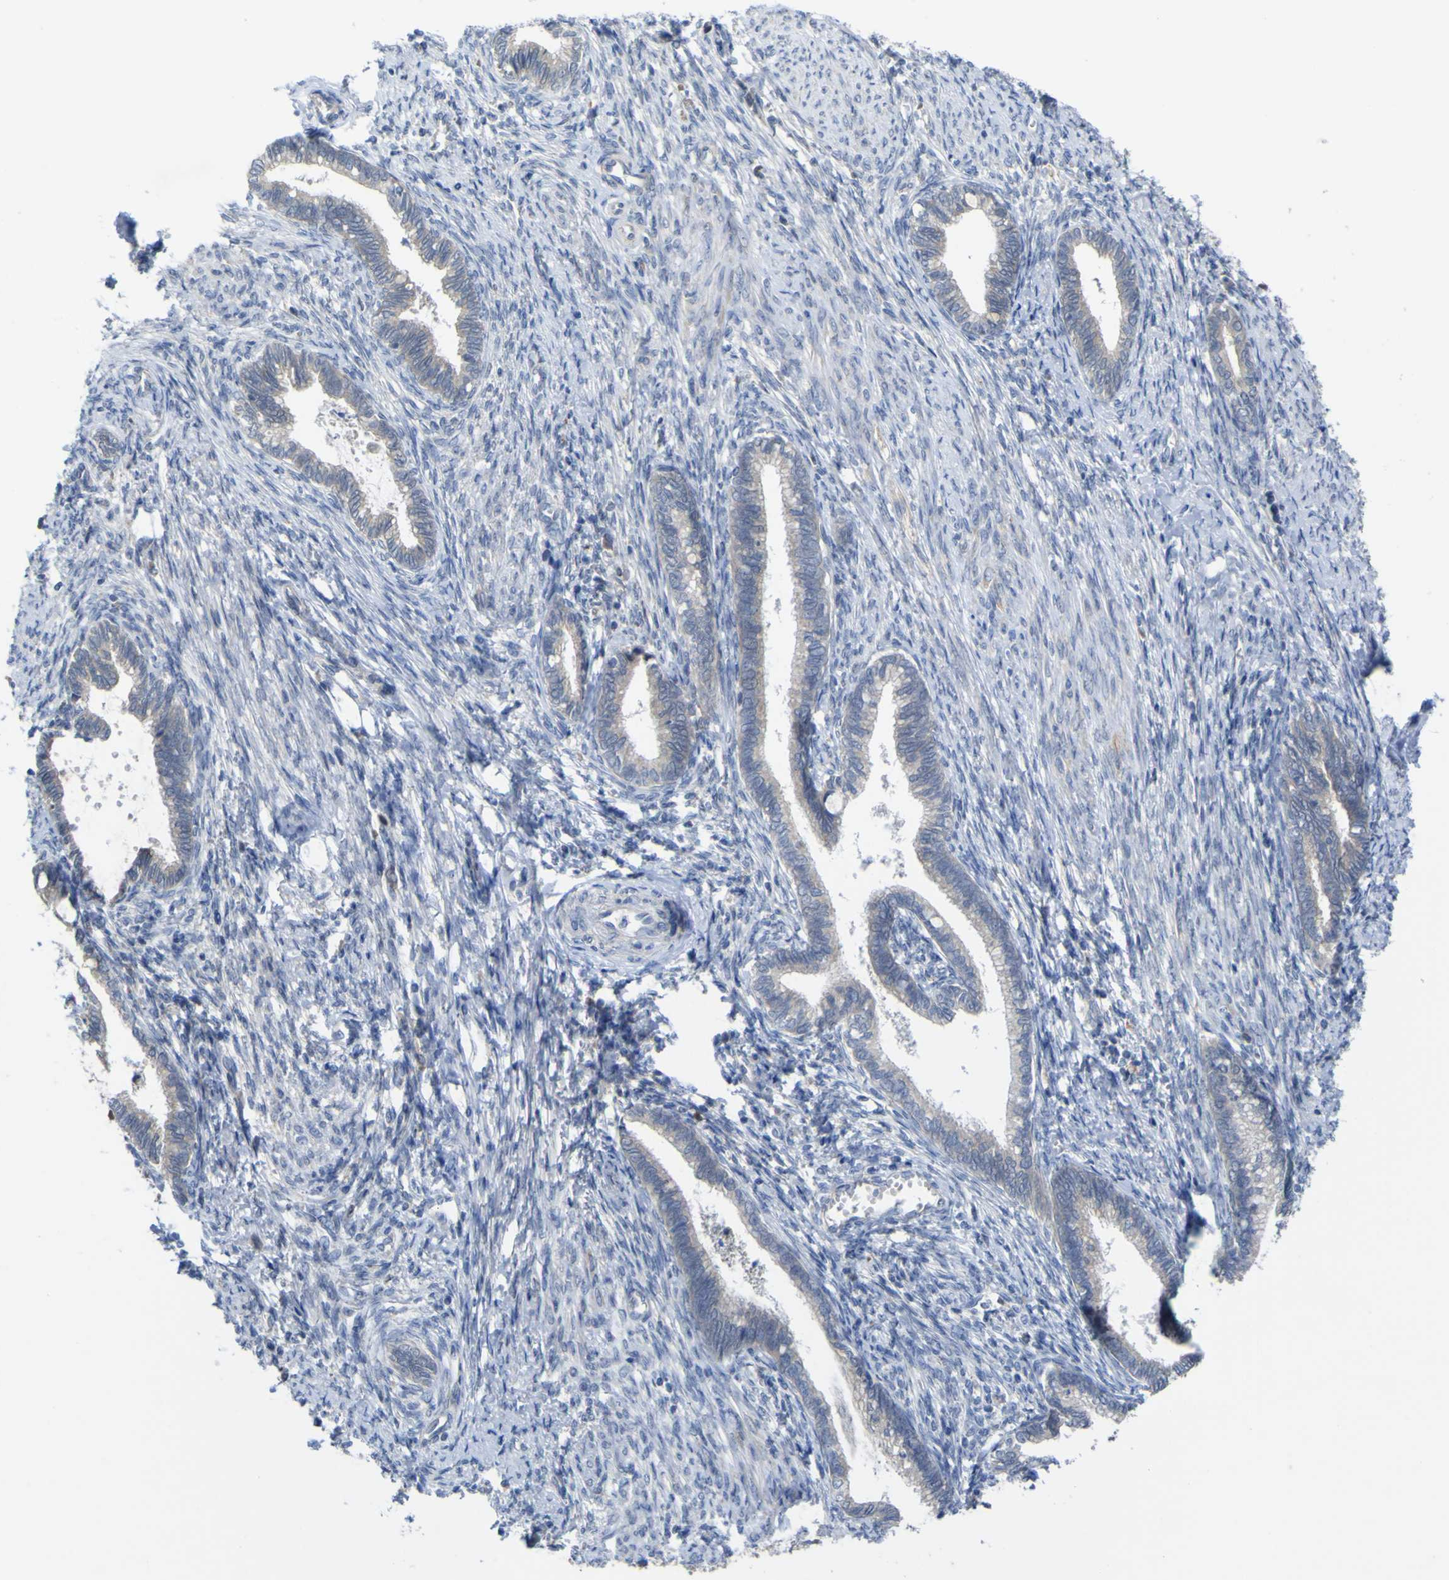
{"staining": {"intensity": "moderate", "quantity": "<25%", "location": "cytoplasmic/membranous"}, "tissue": "cervical cancer", "cell_type": "Tumor cells", "image_type": "cancer", "snomed": [{"axis": "morphology", "description": "Adenocarcinoma, NOS"}, {"axis": "topography", "description": "Cervix"}], "caption": "Protein expression by IHC shows moderate cytoplasmic/membranous positivity in about <25% of tumor cells in cervical cancer. (IHC, brightfield microscopy, high magnification).", "gene": "TNFRSF11A", "patient": {"sex": "female", "age": 44}}